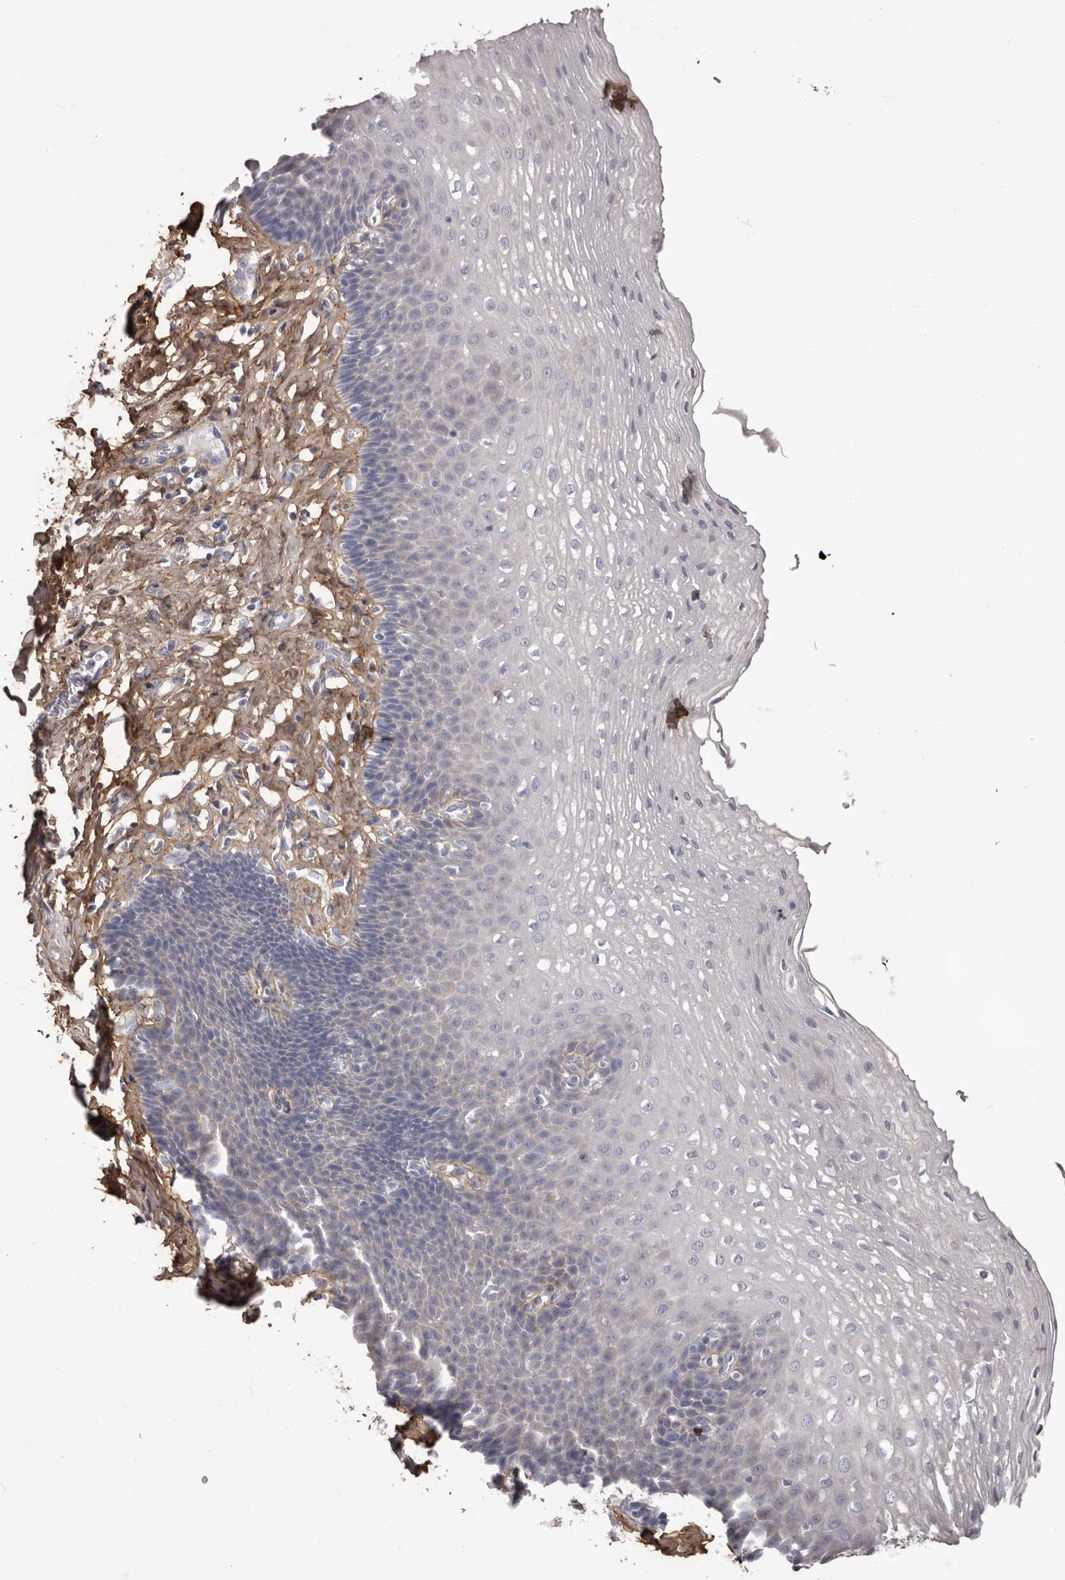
{"staining": {"intensity": "weak", "quantity": "<25%", "location": "cytoplasmic/membranous"}, "tissue": "esophagus", "cell_type": "Squamous epithelial cells", "image_type": "normal", "snomed": [{"axis": "morphology", "description": "Normal tissue, NOS"}, {"axis": "topography", "description": "Esophagus"}], "caption": "This is an immunohistochemistry image of benign esophagus. There is no positivity in squamous epithelial cells.", "gene": "COL6A1", "patient": {"sex": "female", "age": 66}}